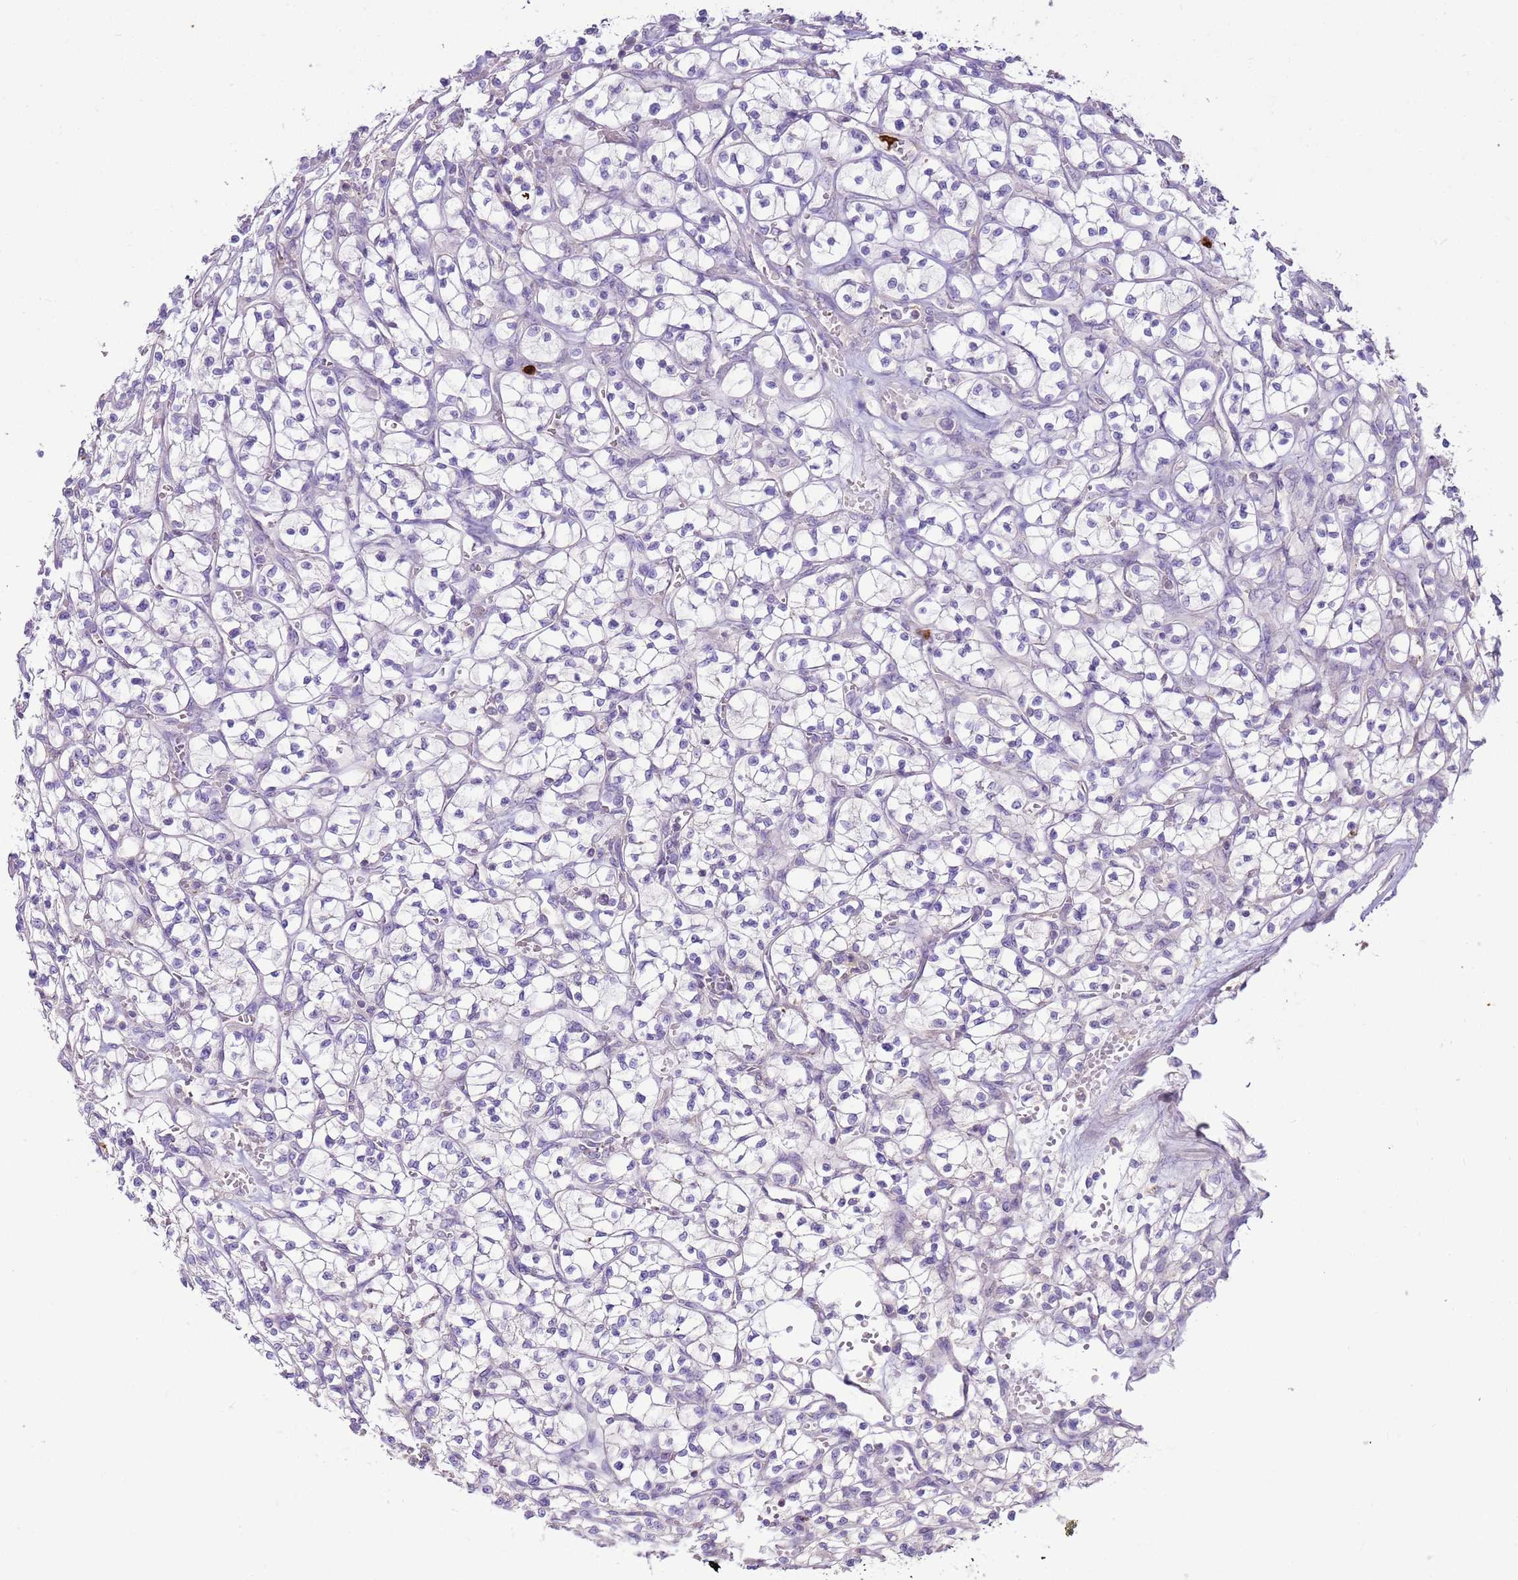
{"staining": {"intensity": "negative", "quantity": "none", "location": "none"}, "tissue": "renal cancer", "cell_type": "Tumor cells", "image_type": "cancer", "snomed": [{"axis": "morphology", "description": "Adenocarcinoma, NOS"}, {"axis": "topography", "description": "Kidney"}], "caption": "Tumor cells are negative for brown protein staining in renal adenocarcinoma.", "gene": "IL2RG", "patient": {"sex": "female", "age": 64}}